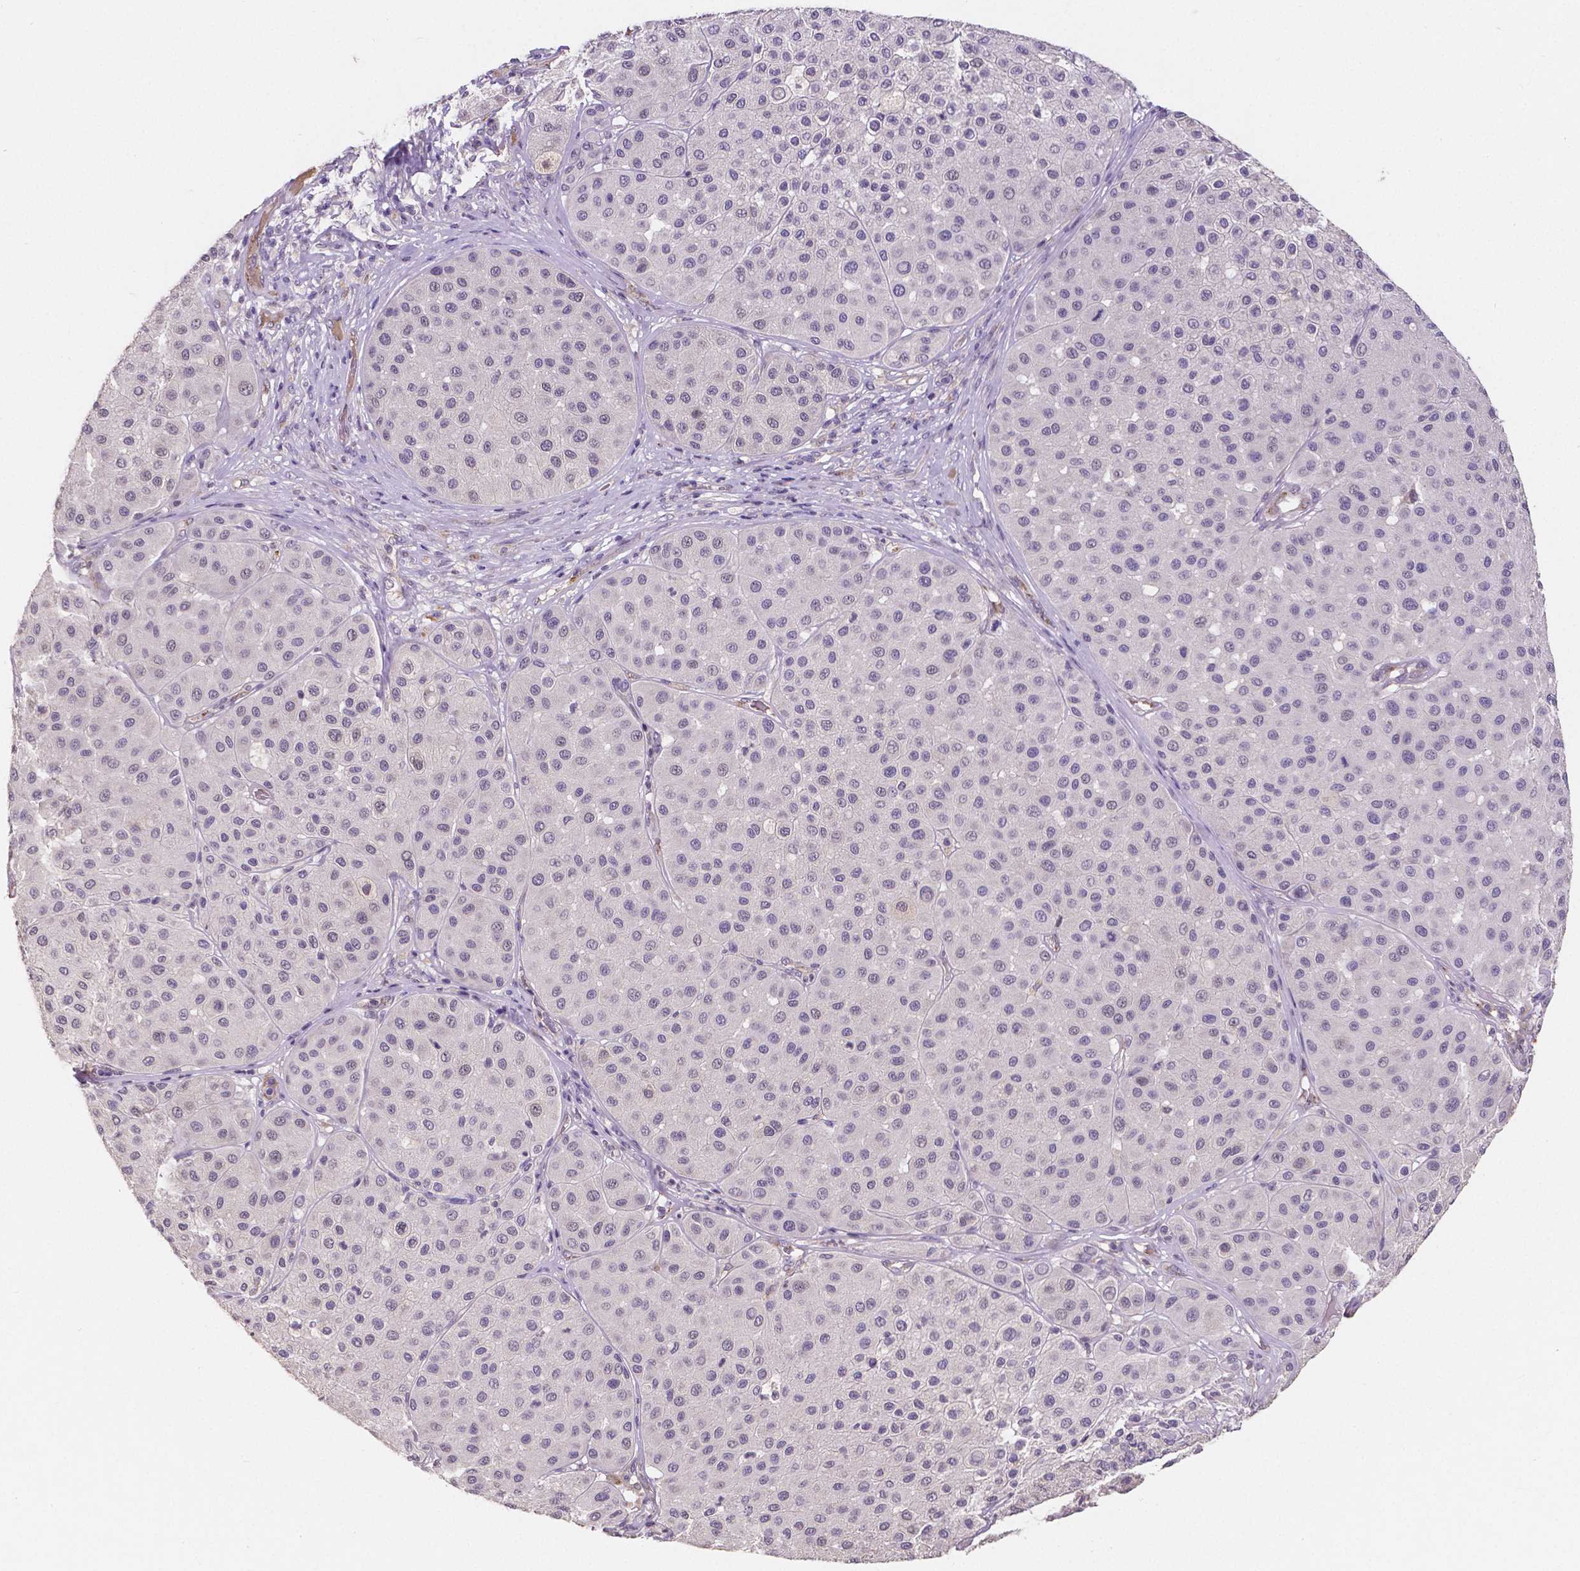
{"staining": {"intensity": "negative", "quantity": "none", "location": "none"}, "tissue": "melanoma", "cell_type": "Tumor cells", "image_type": "cancer", "snomed": [{"axis": "morphology", "description": "Malignant melanoma, Metastatic site"}, {"axis": "topography", "description": "Smooth muscle"}], "caption": "Immunohistochemical staining of human melanoma displays no significant expression in tumor cells. (DAB immunohistochemistry, high magnification).", "gene": "ELAVL2", "patient": {"sex": "male", "age": 41}}